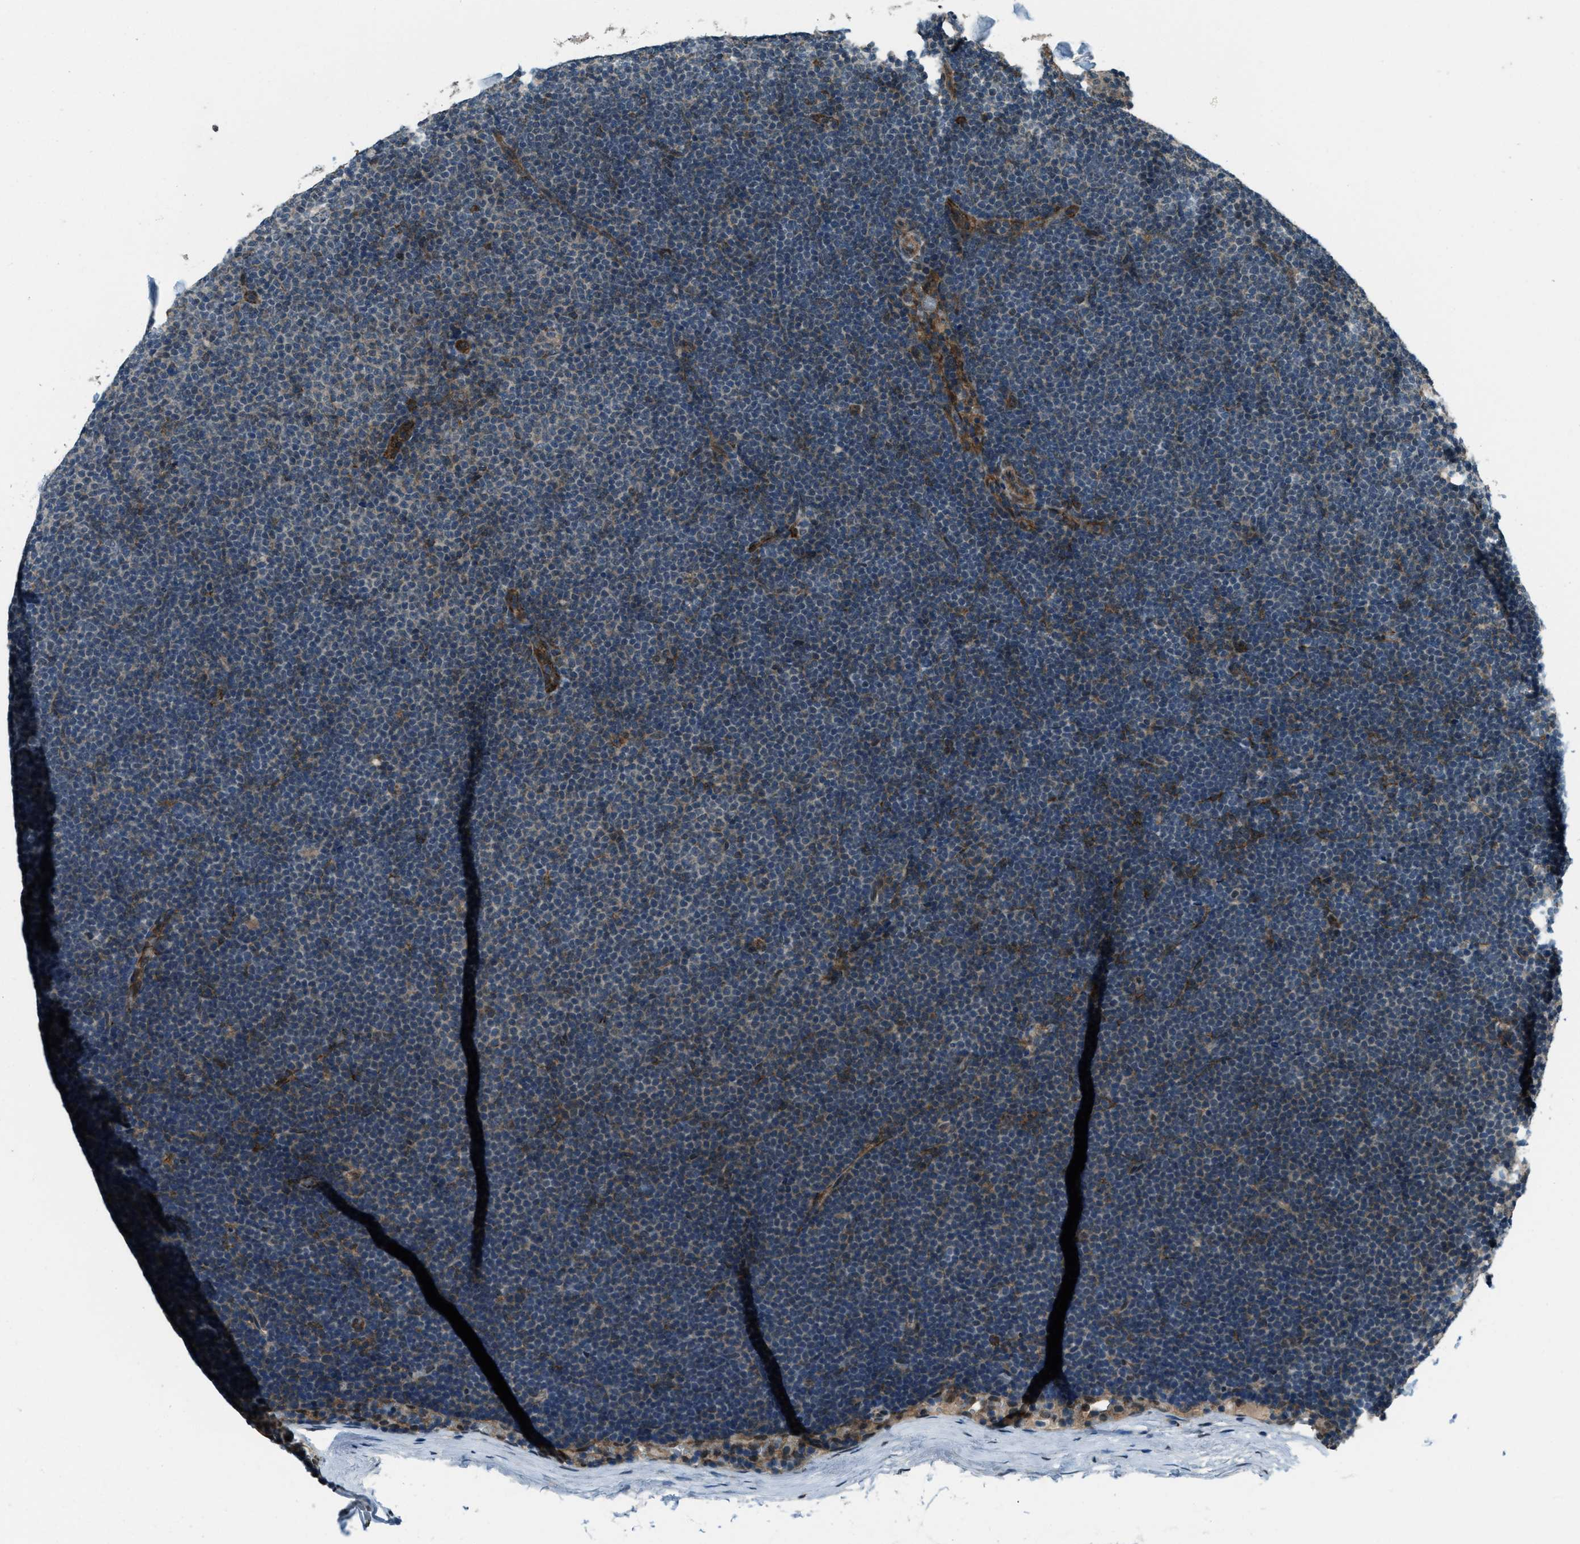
{"staining": {"intensity": "negative", "quantity": "none", "location": "none"}, "tissue": "lymphoma", "cell_type": "Tumor cells", "image_type": "cancer", "snomed": [{"axis": "morphology", "description": "Malignant lymphoma, non-Hodgkin's type, Low grade"}, {"axis": "topography", "description": "Lymph node"}], "caption": "Malignant lymphoma, non-Hodgkin's type (low-grade) stained for a protein using IHC displays no staining tumor cells.", "gene": "SVIL", "patient": {"sex": "female", "age": 53}}